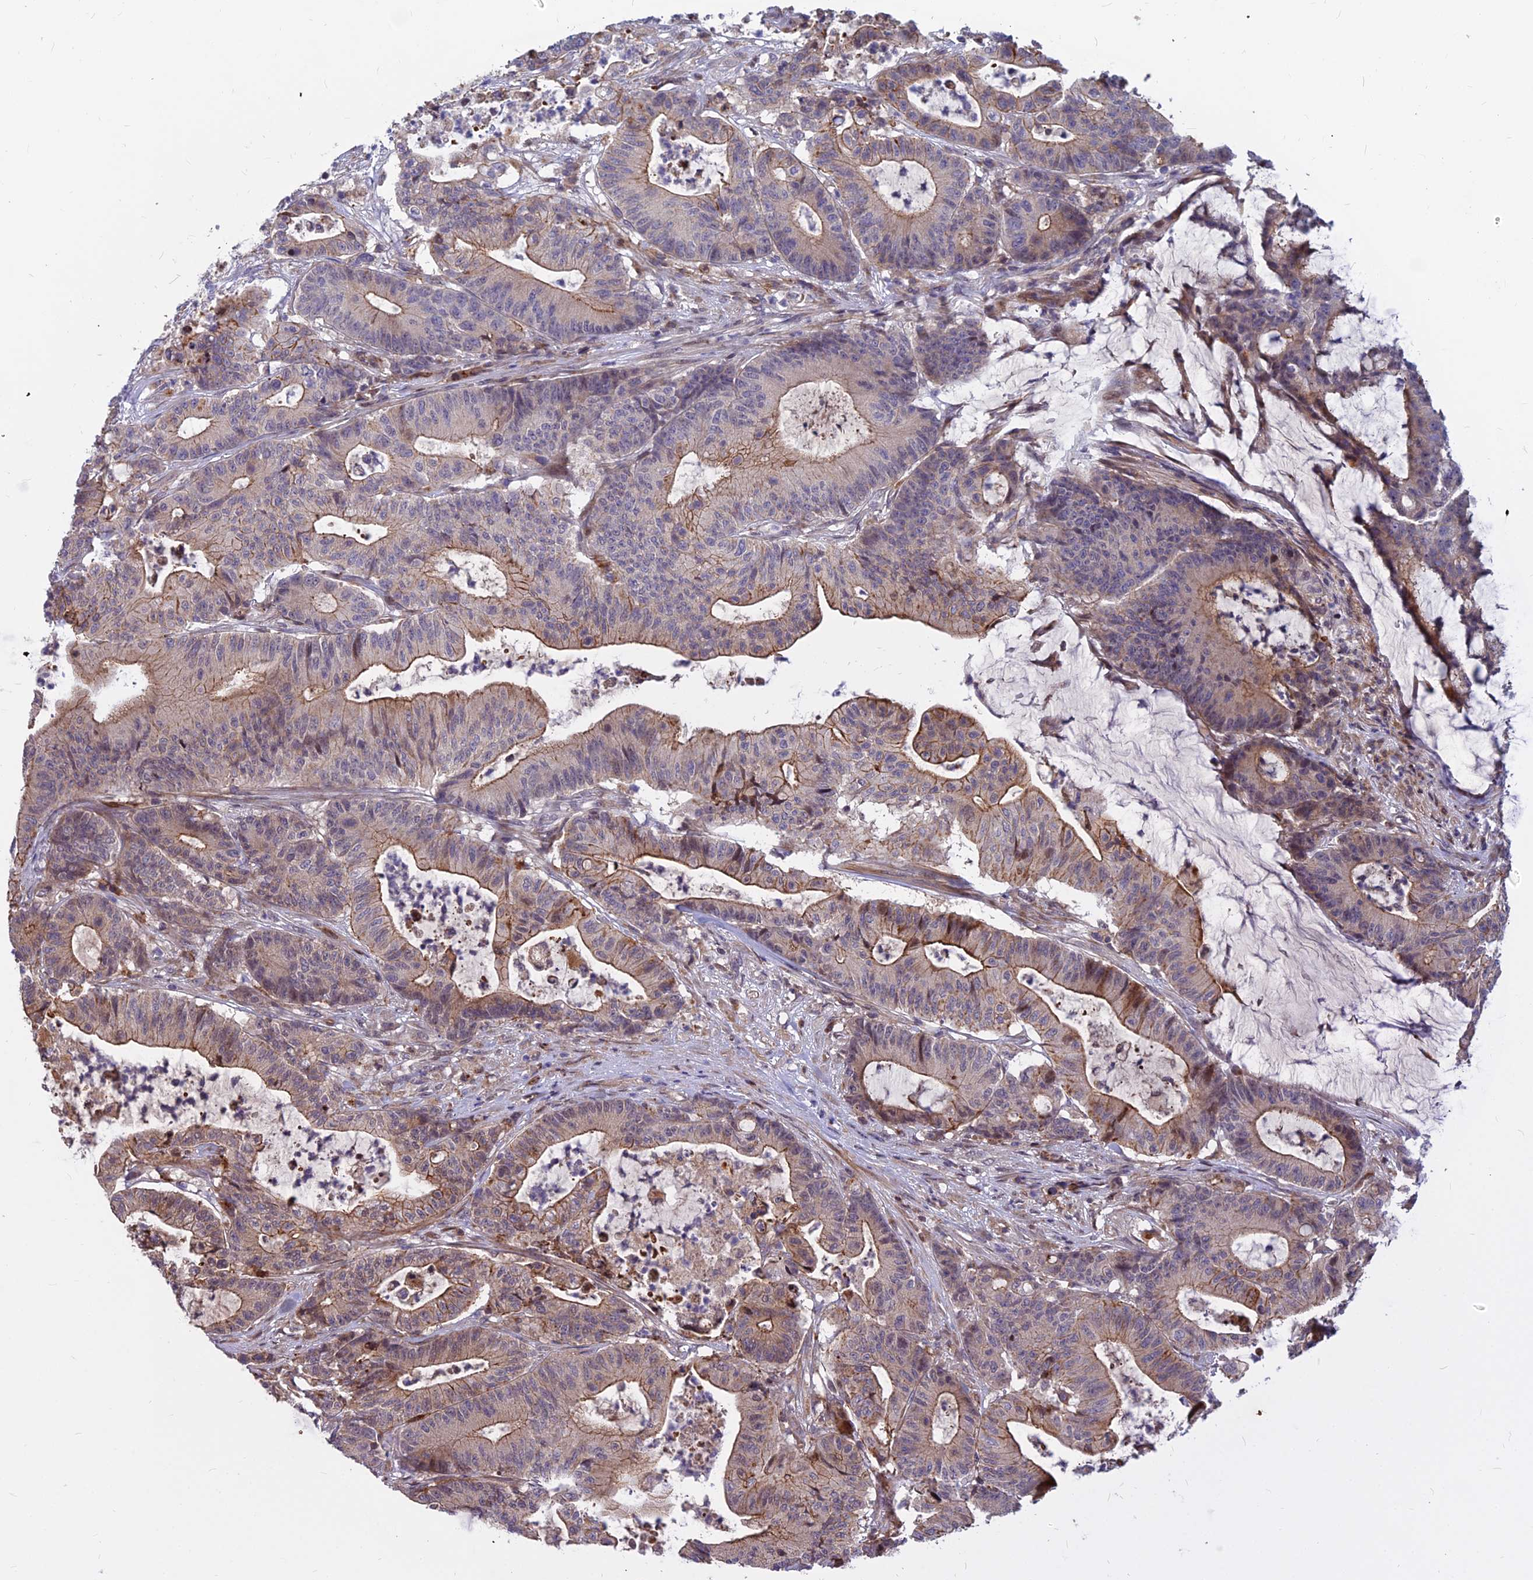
{"staining": {"intensity": "moderate", "quantity": "25%-75%", "location": "cytoplasmic/membranous"}, "tissue": "colorectal cancer", "cell_type": "Tumor cells", "image_type": "cancer", "snomed": [{"axis": "morphology", "description": "Adenocarcinoma, NOS"}, {"axis": "topography", "description": "Colon"}], "caption": "This is a photomicrograph of immunohistochemistry (IHC) staining of colorectal cancer (adenocarcinoma), which shows moderate positivity in the cytoplasmic/membranous of tumor cells.", "gene": "GLYATL3", "patient": {"sex": "female", "age": 84}}